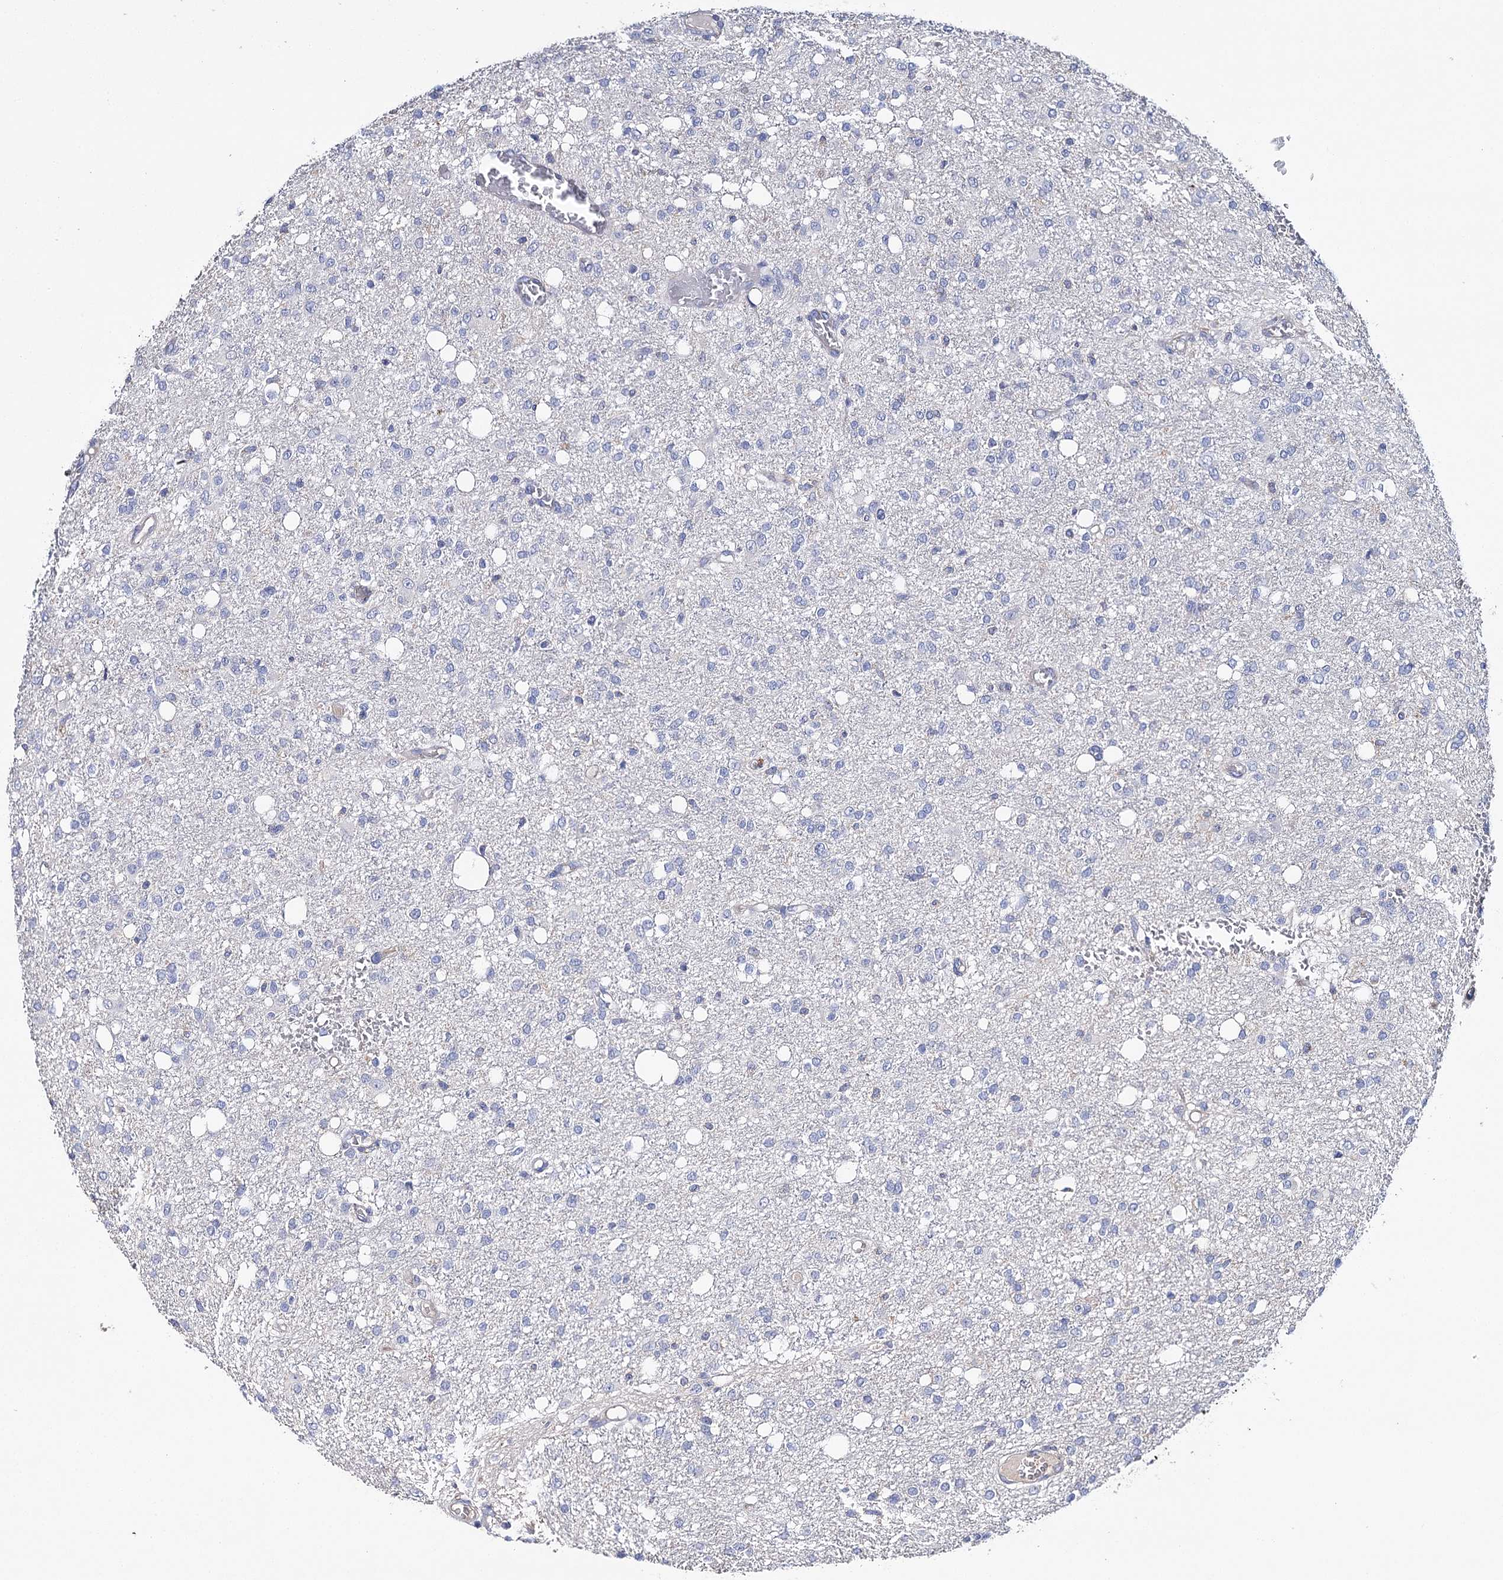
{"staining": {"intensity": "negative", "quantity": "none", "location": "none"}, "tissue": "glioma", "cell_type": "Tumor cells", "image_type": "cancer", "snomed": [{"axis": "morphology", "description": "Glioma, malignant, High grade"}, {"axis": "topography", "description": "Brain"}], "caption": "The photomicrograph shows no significant positivity in tumor cells of glioma.", "gene": "EPYC", "patient": {"sex": "female", "age": 59}}